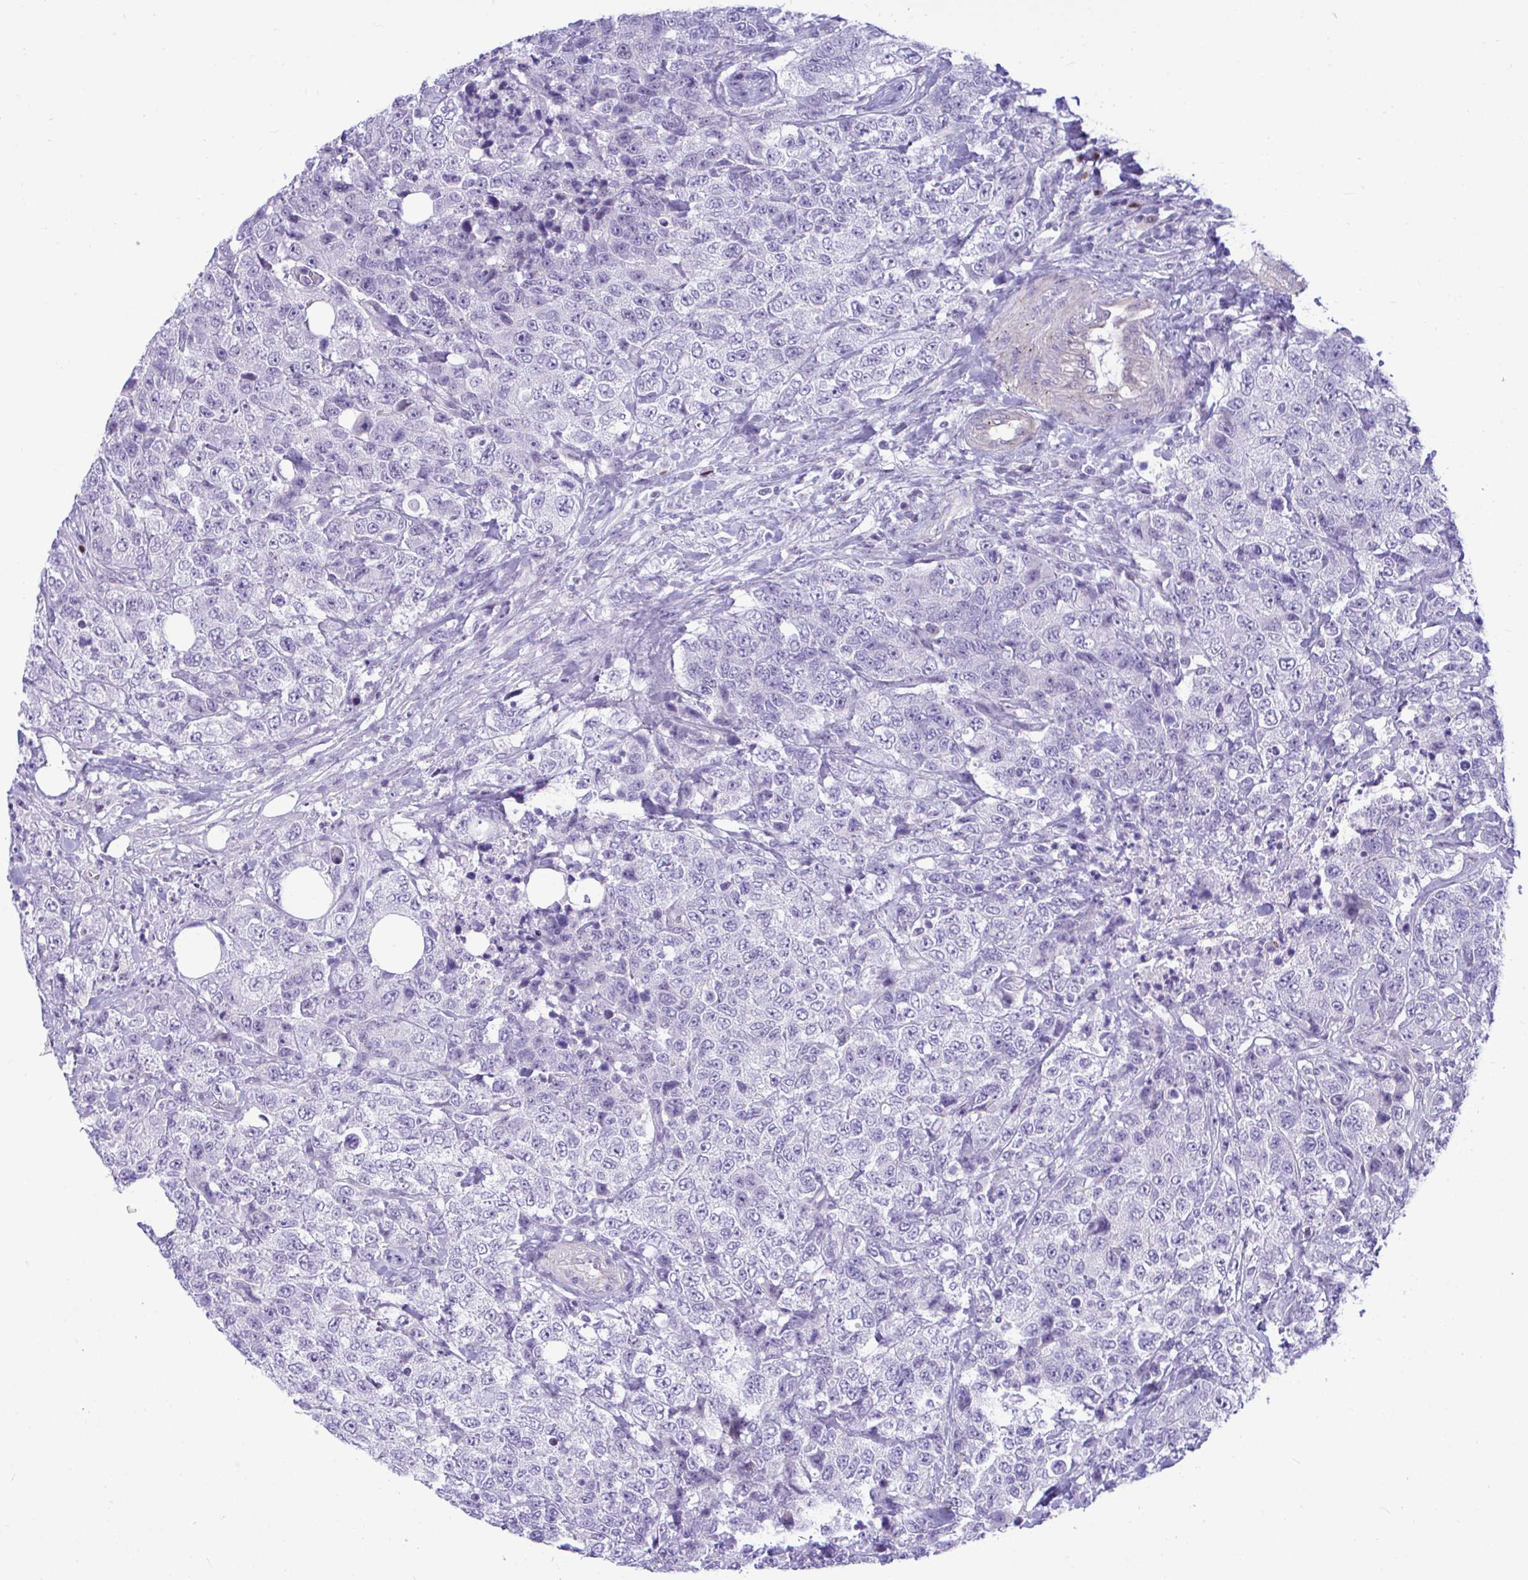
{"staining": {"intensity": "negative", "quantity": "none", "location": "none"}, "tissue": "urothelial cancer", "cell_type": "Tumor cells", "image_type": "cancer", "snomed": [{"axis": "morphology", "description": "Urothelial carcinoma, High grade"}, {"axis": "topography", "description": "Urinary bladder"}], "caption": "An IHC photomicrograph of high-grade urothelial carcinoma is shown. There is no staining in tumor cells of high-grade urothelial carcinoma. The staining was performed using DAB to visualize the protein expression in brown, while the nuclei were stained in blue with hematoxylin (Magnification: 20x).", "gene": "SLC25A51", "patient": {"sex": "female", "age": 78}}